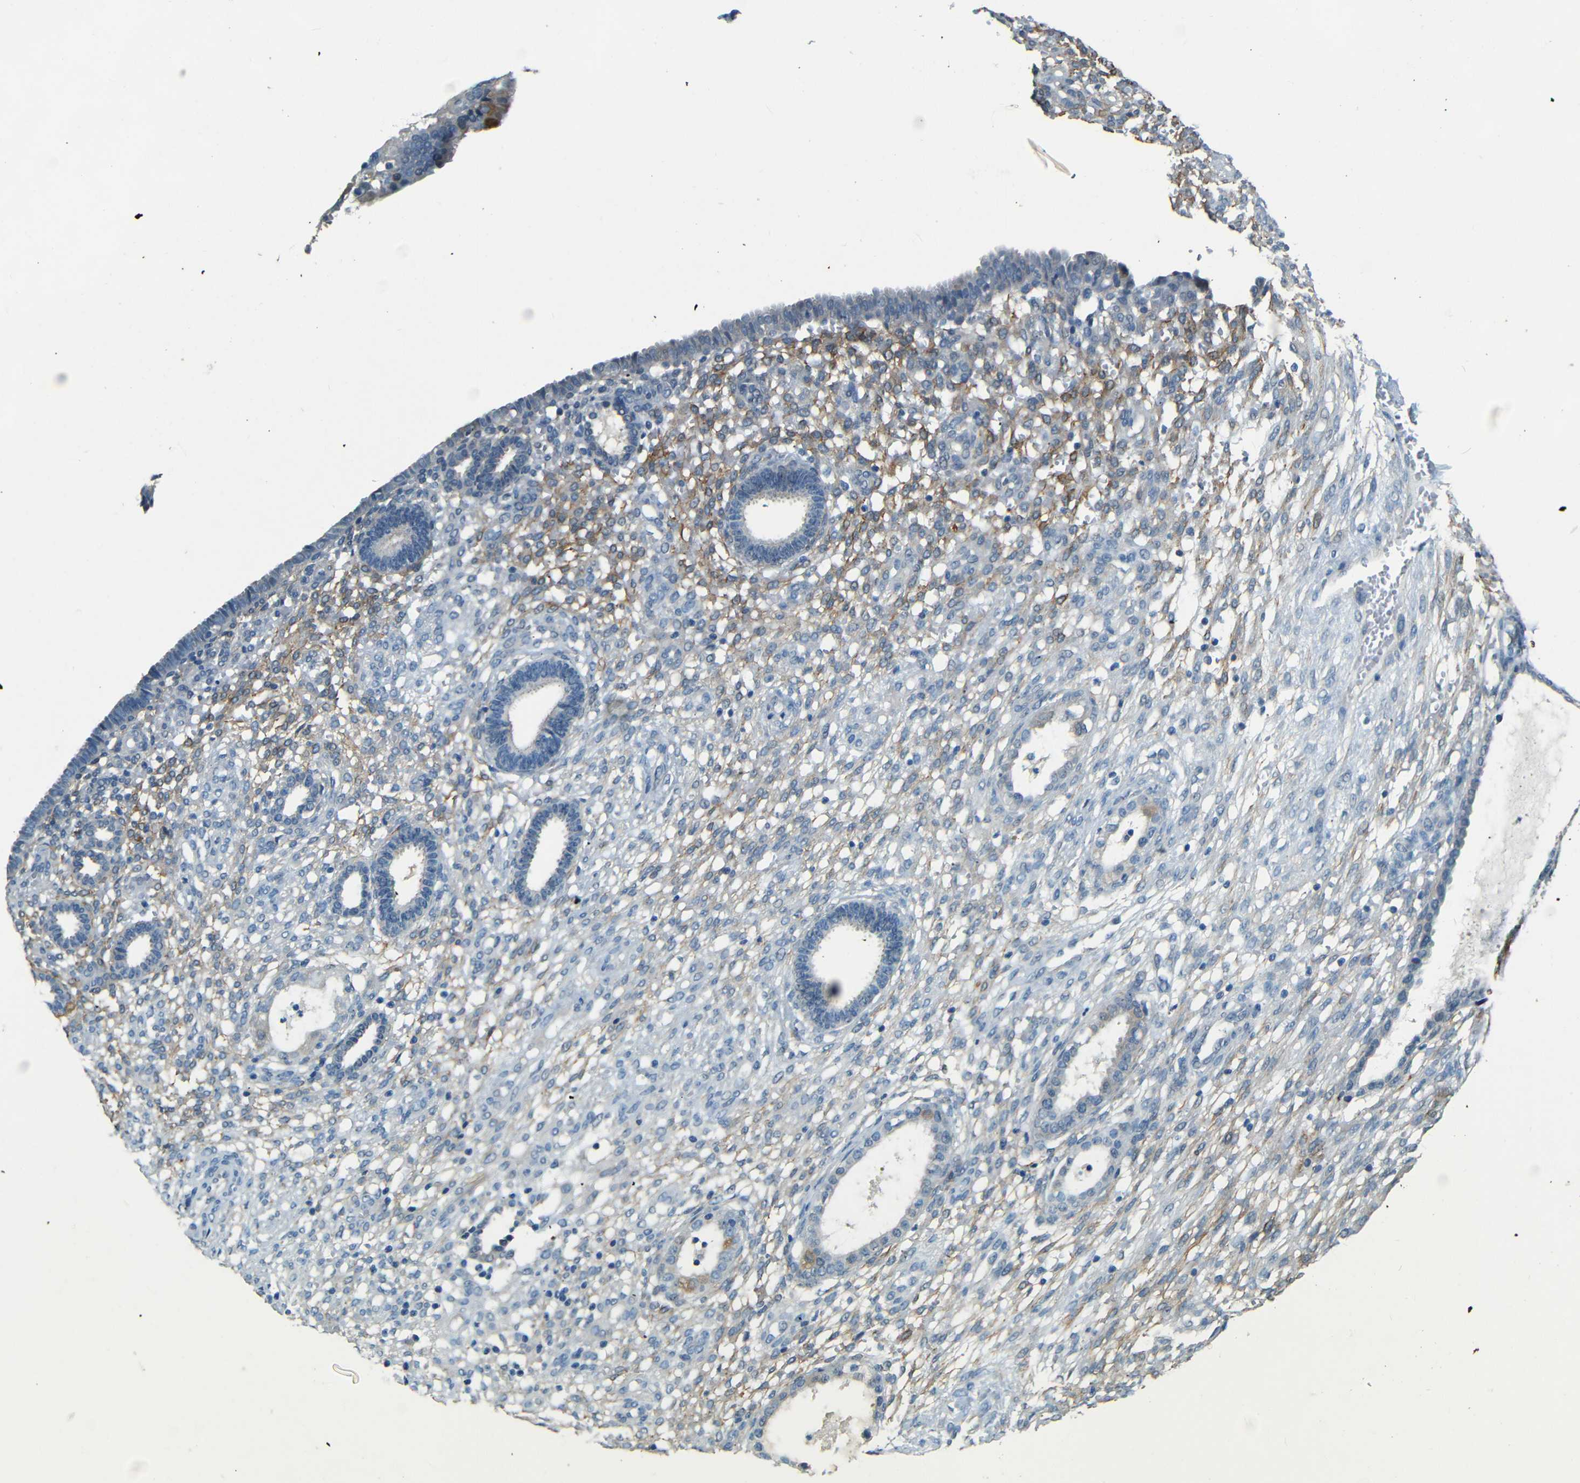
{"staining": {"intensity": "moderate", "quantity": "<25%", "location": "cytoplasmic/membranous"}, "tissue": "endometrium", "cell_type": "Cells in endometrial stroma", "image_type": "normal", "snomed": [{"axis": "morphology", "description": "Normal tissue, NOS"}, {"axis": "topography", "description": "Endometrium"}], "caption": "Immunohistochemistry staining of unremarkable endometrium, which exhibits low levels of moderate cytoplasmic/membranous staining in approximately <25% of cells in endometrial stroma indicating moderate cytoplasmic/membranous protein staining. The staining was performed using DAB (brown) for protein detection and nuclei were counterstained in hematoxylin (blue).", "gene": "ZMAT1", "patient": {"sex": "female", "age": 61}}